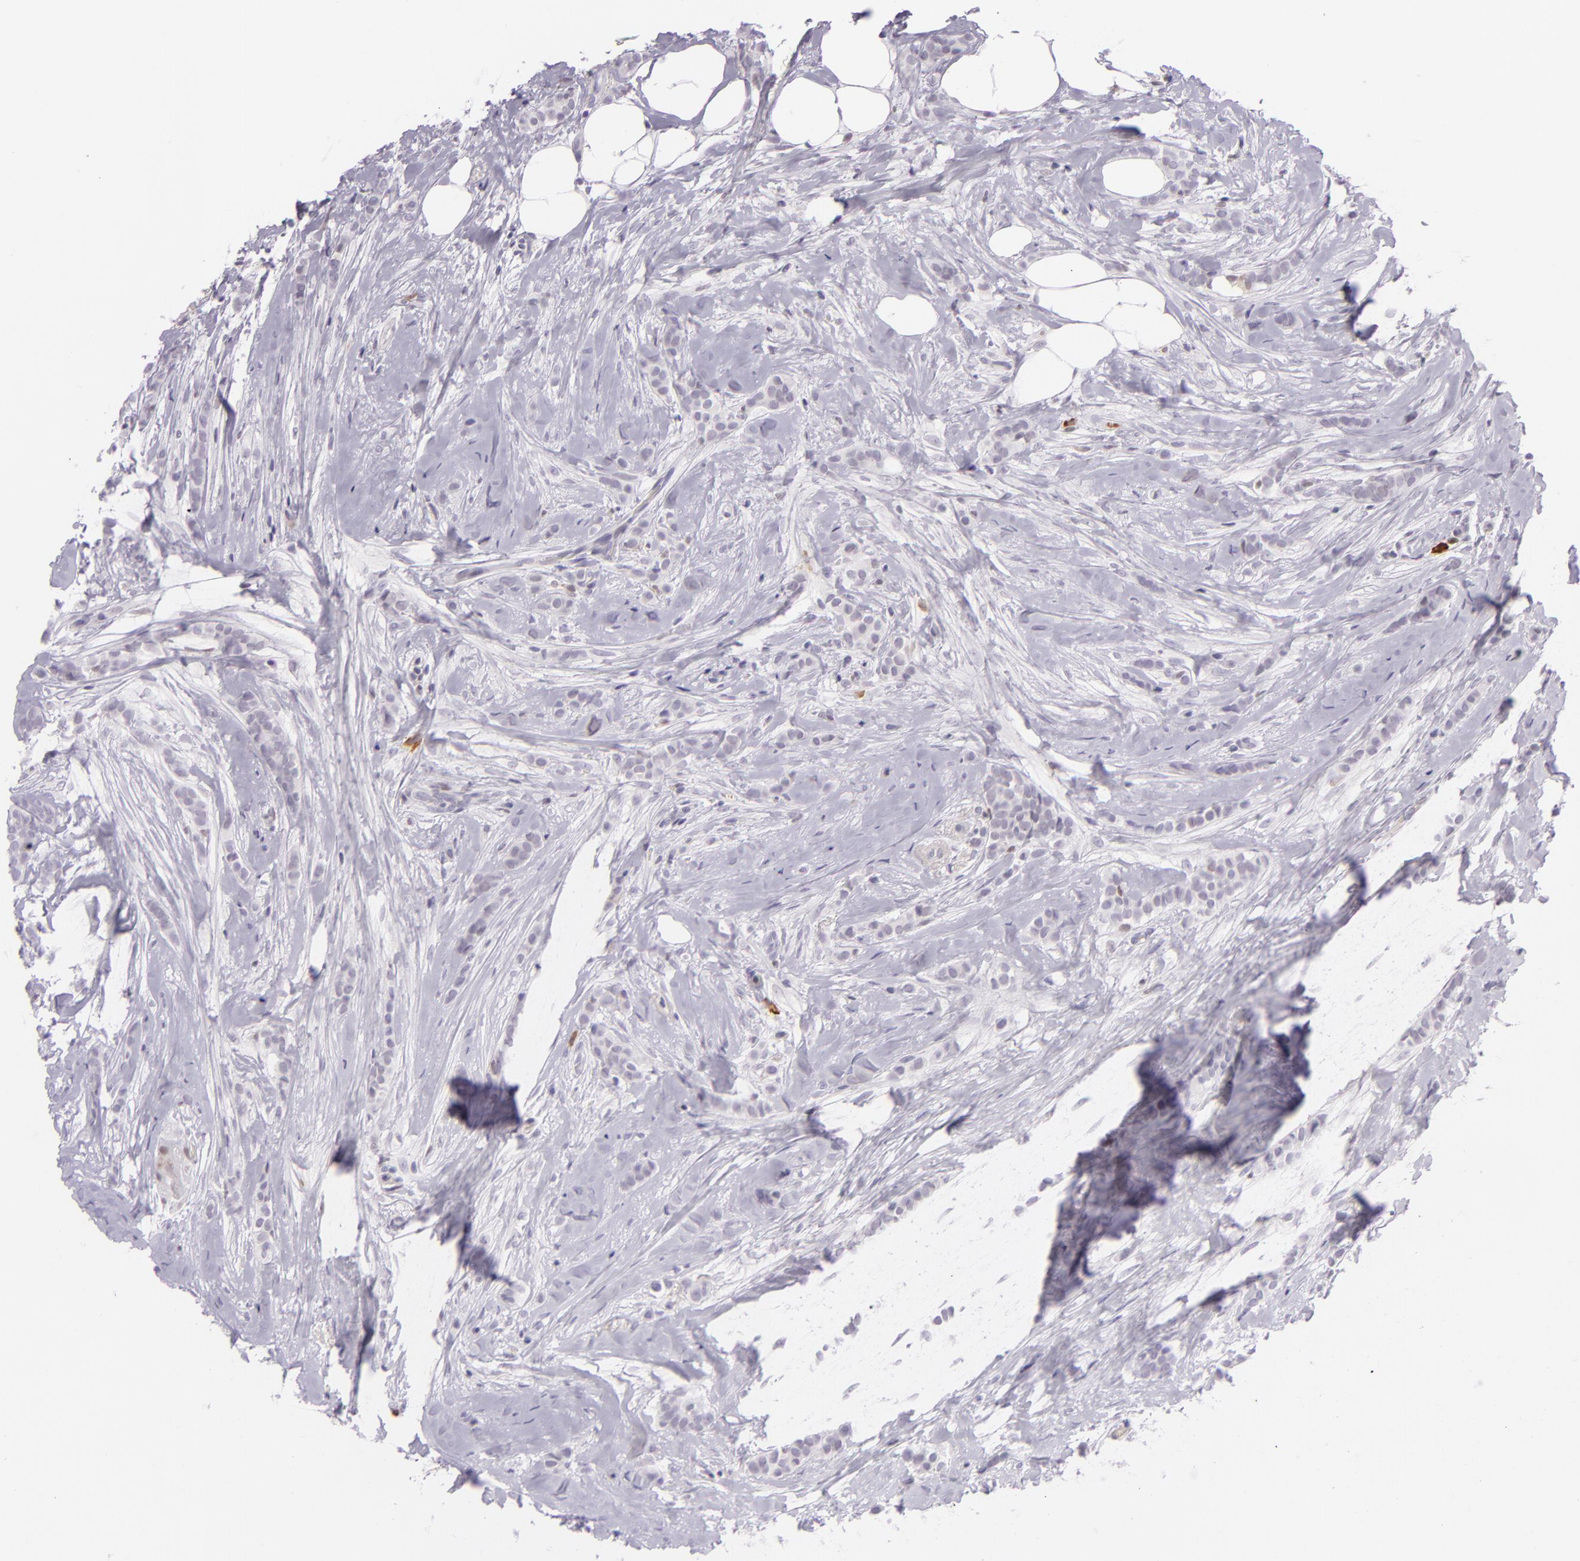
{"staining": {"intensity": "negative", "quantity": "none", "location": "none"}, "tissue": "breast cancer", "cell_type": "Tumor cells", "image_type": "cancer", "snomed": [{"axis": "morphology", "description": "Lobular carcinoma"}, {"axis": "topography", "description": "Breast"}], "caption": "Histopathology image shows no protein expression in tumor cells of breast cancer (lobular carcinoma) tissue.", "gene": "CHEK2", "patient": {"sex": "female", "age": 56}}